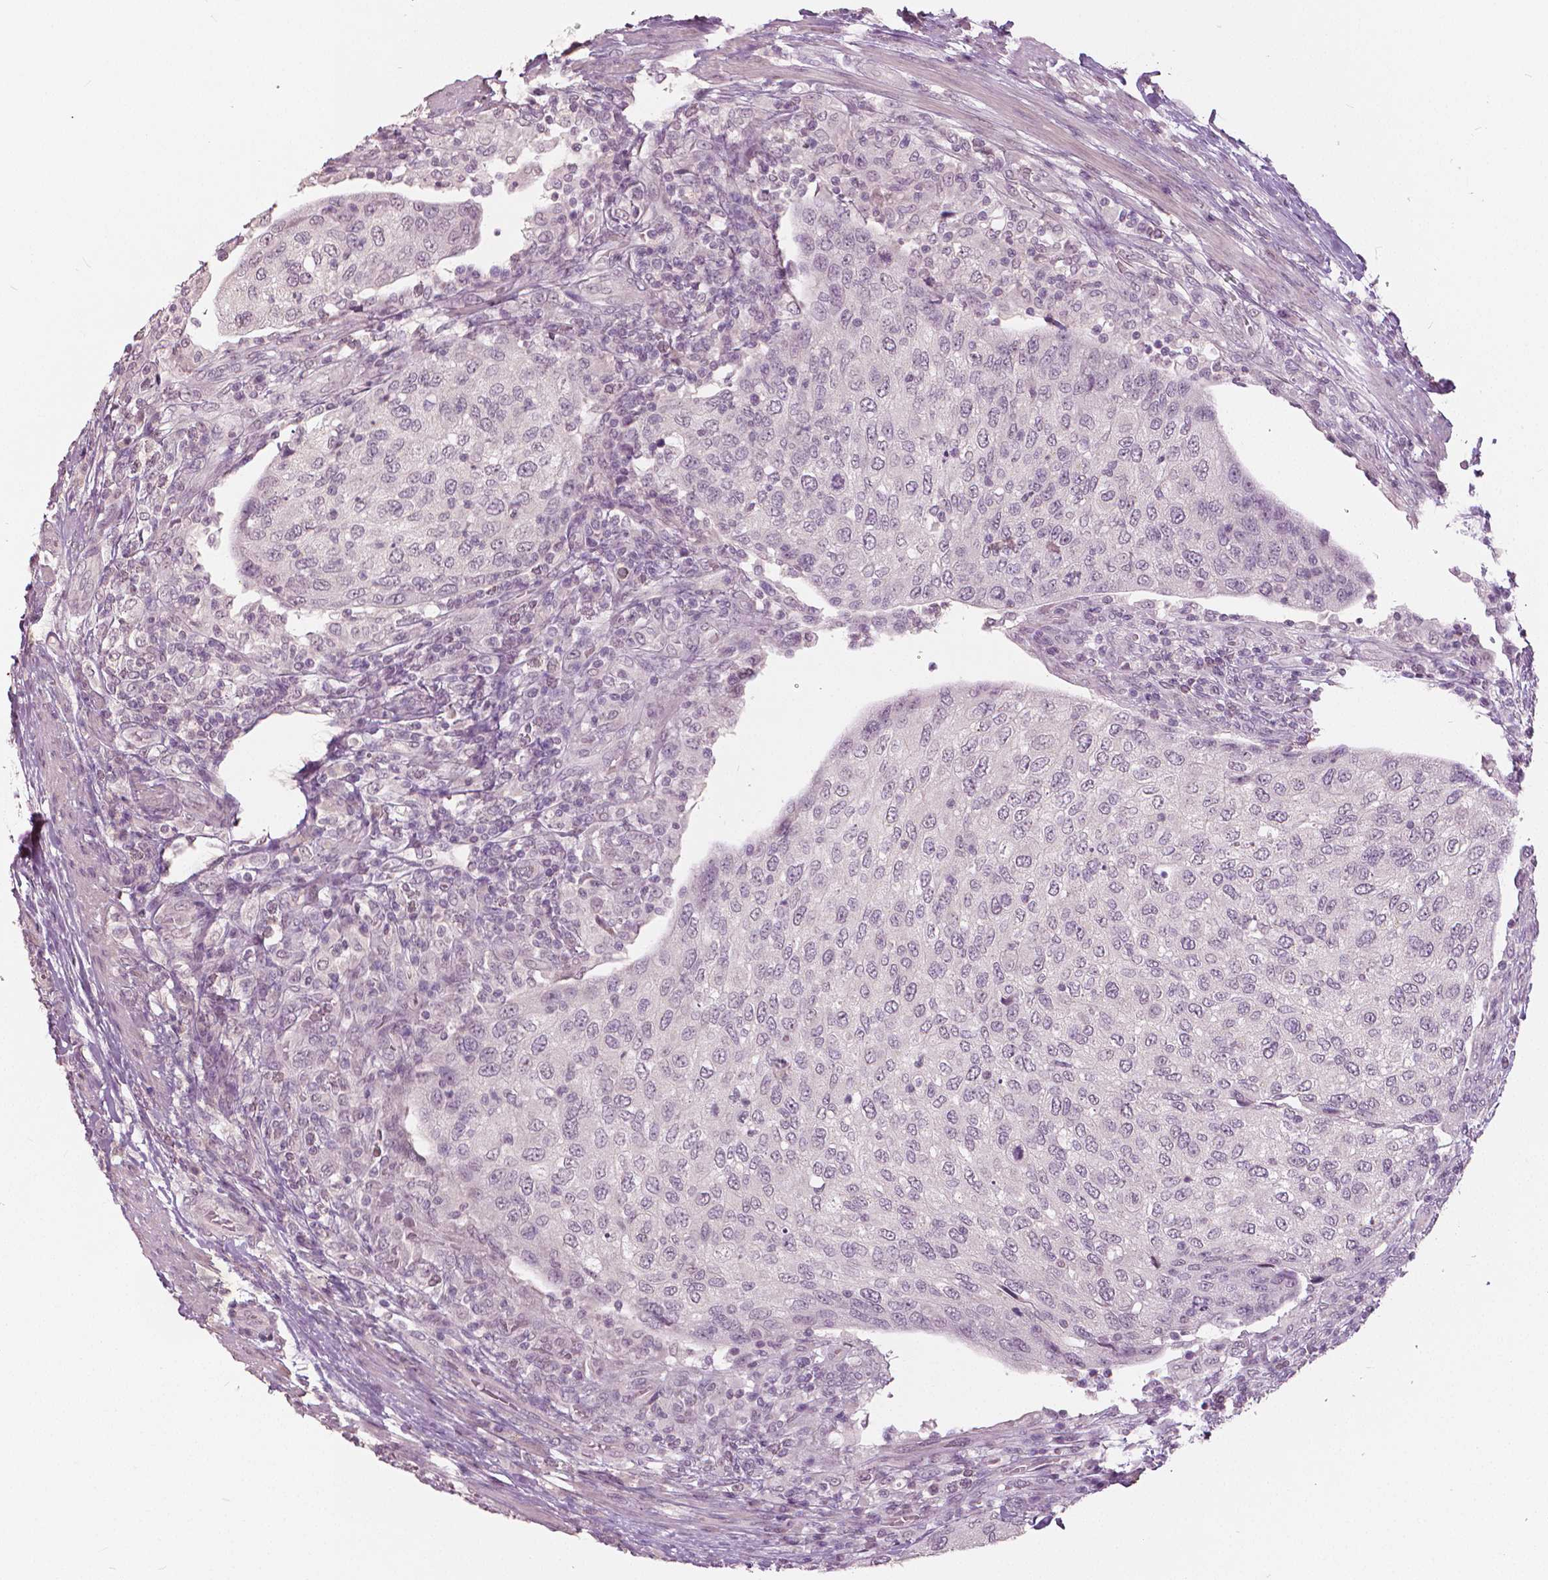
{"staining": {"intensity": "negative", "quantity": "none", "location": "none"}, "tissue": "urothelial cancer", "cell_type": "Tumor cells", "image_type": "cancer", "snomed": [{"axis": "morphology", "description": "Urothelial carcinoma, High grade"}, {"axis": "topography", "description": "Urinary bladder"}], "caption": "Tumor cells show no significant protein positivity in urothelial carcinoma (high-grade). (DAB (3,3'-diaminobenzidine) IHC with hematoxylin counter stain).", "gene": "NANOG", "patient": {"sex": "female", "age": 78}}